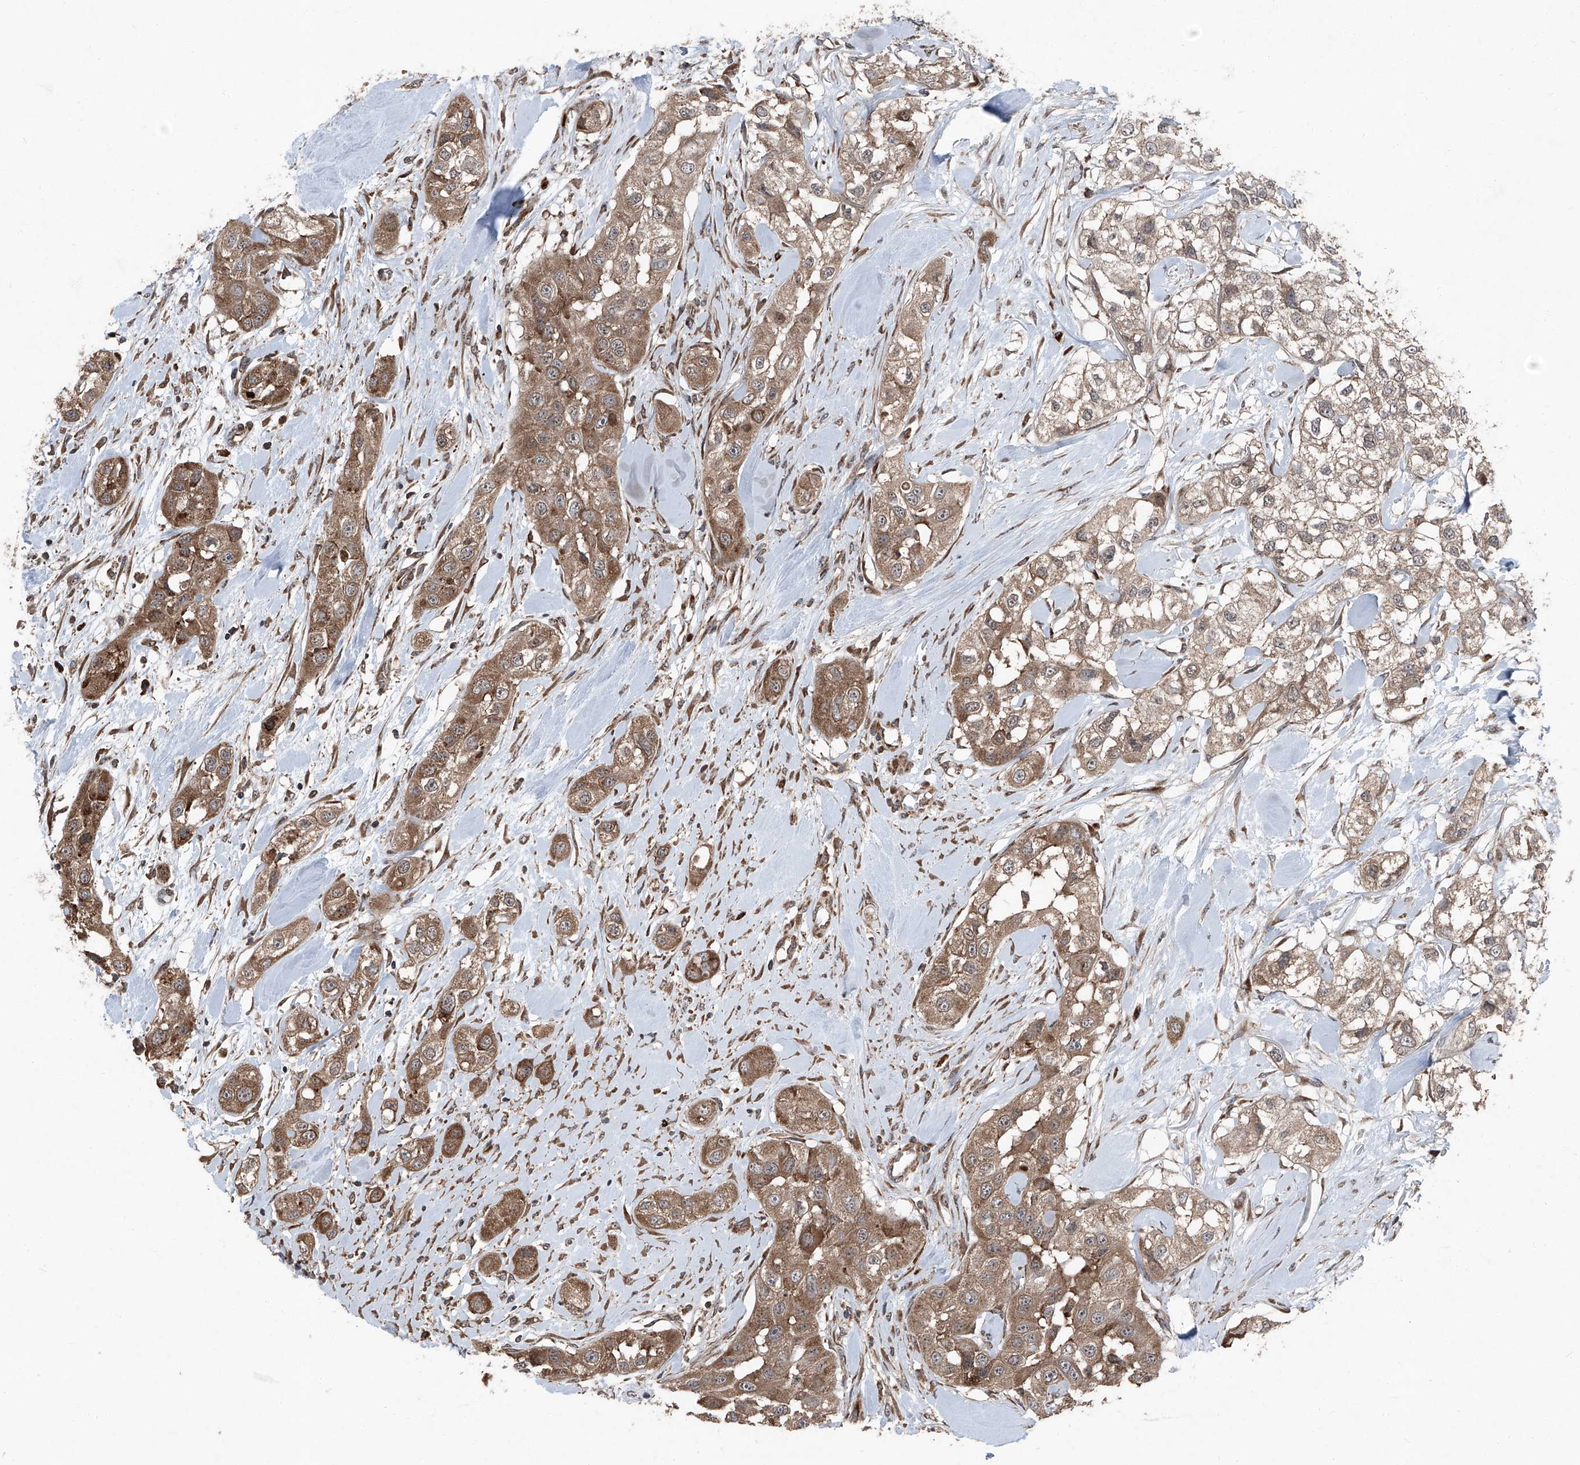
{"staining": {"intensity": "moderate", "quantity": ">75%", "location": "cytoplasmic/membranous"}, "tissue": "head and neck cancer", "cell_type": "Tumor cells", "image_type": "cancer", "snomed": [{"axis": "morphology", "description": "Normal tissue, NOS"}, {"axis": "morphology", "description": "Squamous cell carcinoma, NOS"}, {"axis": "topography", "description": "Skeletal muscle"}, {"axis": "topography", "description": "Head-Neck"}], "caption": "This is an image of immunohistochemistry (IHC) staining of head and neck cancer (squamous cell carcinoma), which shows moderate staining in the cytoplasmic/membranous of tumor cells.", "gene": "LIMK1", "patient": {"sex": "male", "age": 51}}